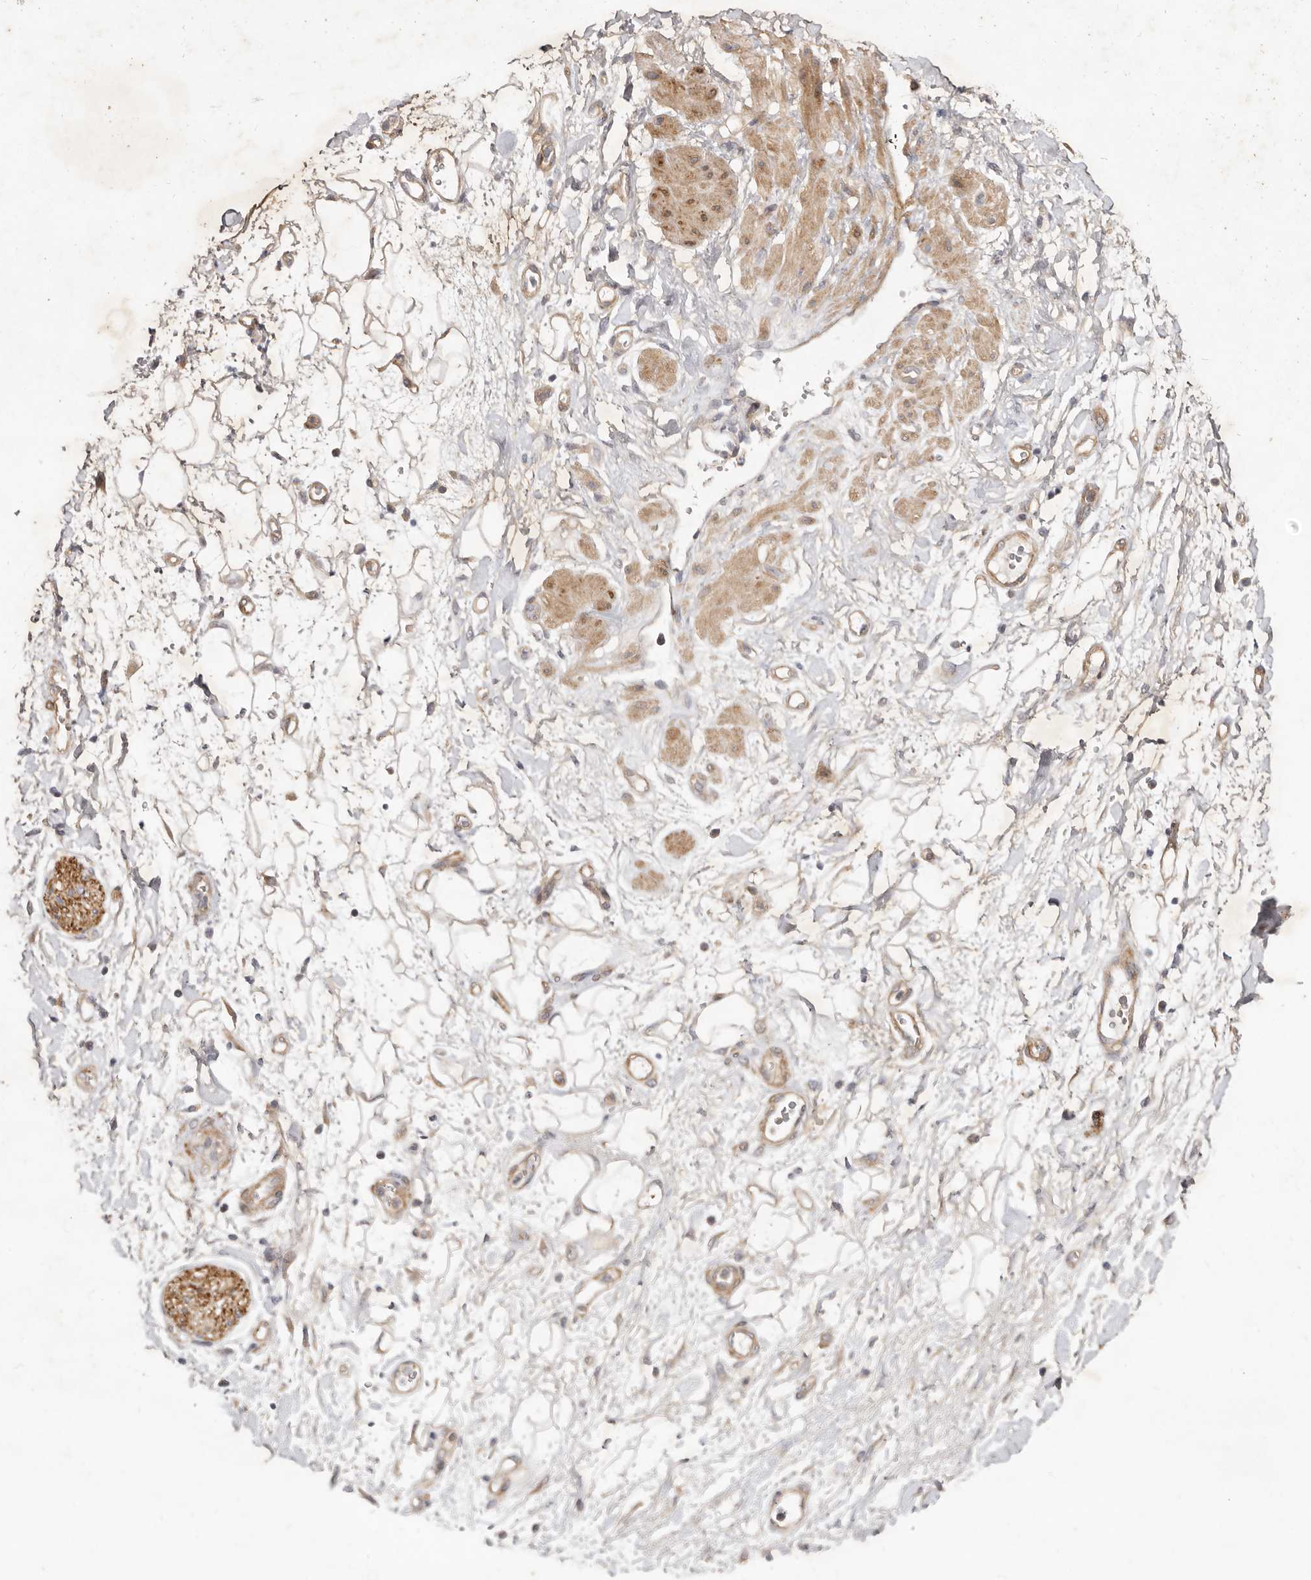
{"staining": {"intensity": "weak", "quantity": ">75%", "location": "cytoplasmic/membranous"}, "tissue": "adipose tissue", "cell_type": "Adipocytes", "image_type": "normal", "snomed": [{"axis": "morphology", "description": "Normal tissue, NOS"}, {"axis": "morphology", "description": "Adenocarcinoma, NOS"}, {"axis": "topography", "description": "Pancreas"}, {"axis": "topography", "description": "Peripheral nerve tissue"}], "caption": "The immunohistochemical stain shows weak cytoplasmic/membranous expression in adipocytes of normal adipose tissue.", "gene": "ADAMTS9", "patient": {"sex": "male", "age": 59}}